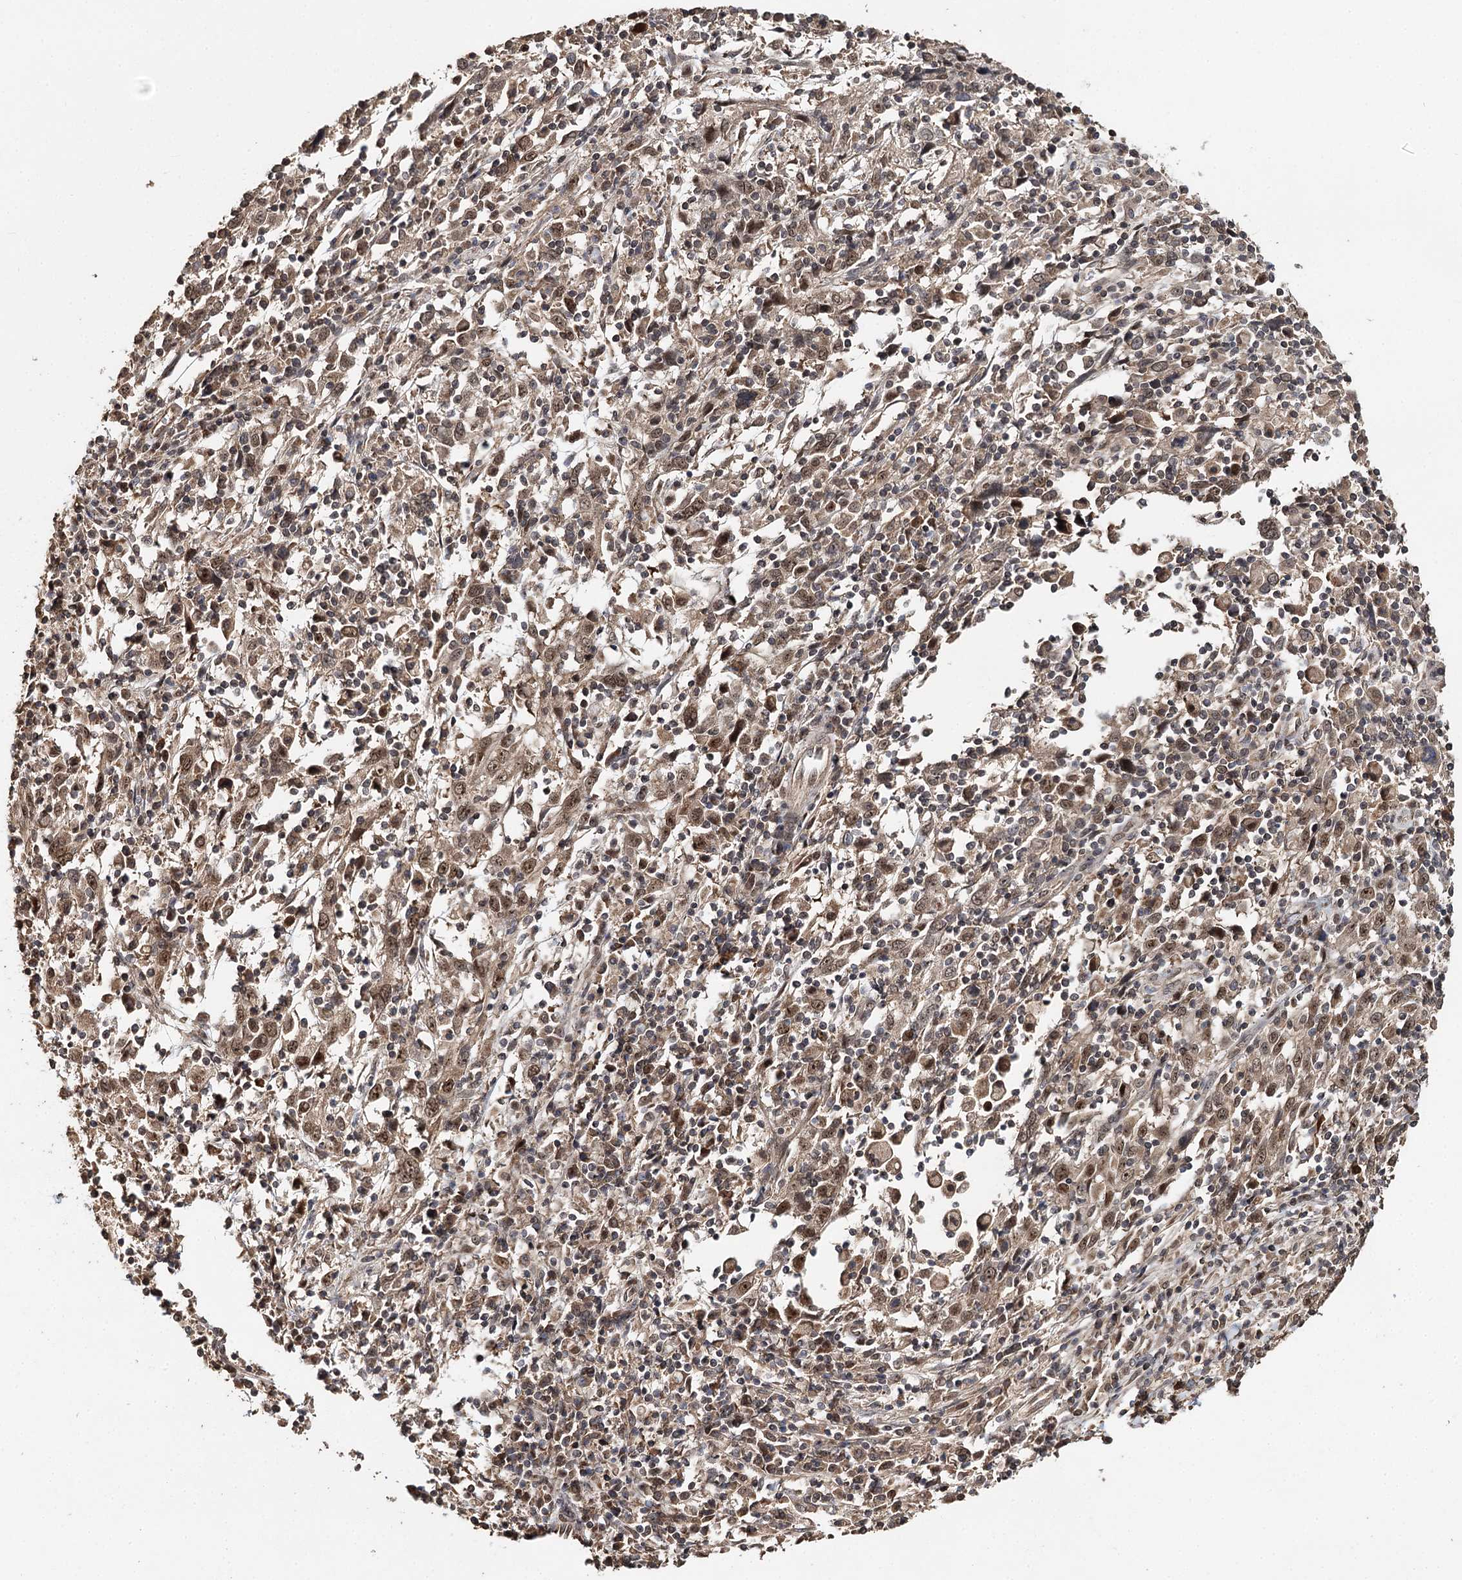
{"staining": {"intensity": "moderate", "quantity": ">75%", "location": "nuclear"}, "tissue": "cervical cancer", "cell_type": "Tumor cells", "image_type": "cancer", "snomed": [{"axis": "morphology", "description": "Squamous cell carcinoma, NOS"}, {"axis": "topography", "description": "Cervix"}], "caption": "Immunohistochemical staining of human cervical cancer (squamous cell carcinoma) displays moderate nuclear protein expression in about >75% of tumor cells.", "gene": "NOPCHAP1", "patient": {"sex": "female", "age": 46}}